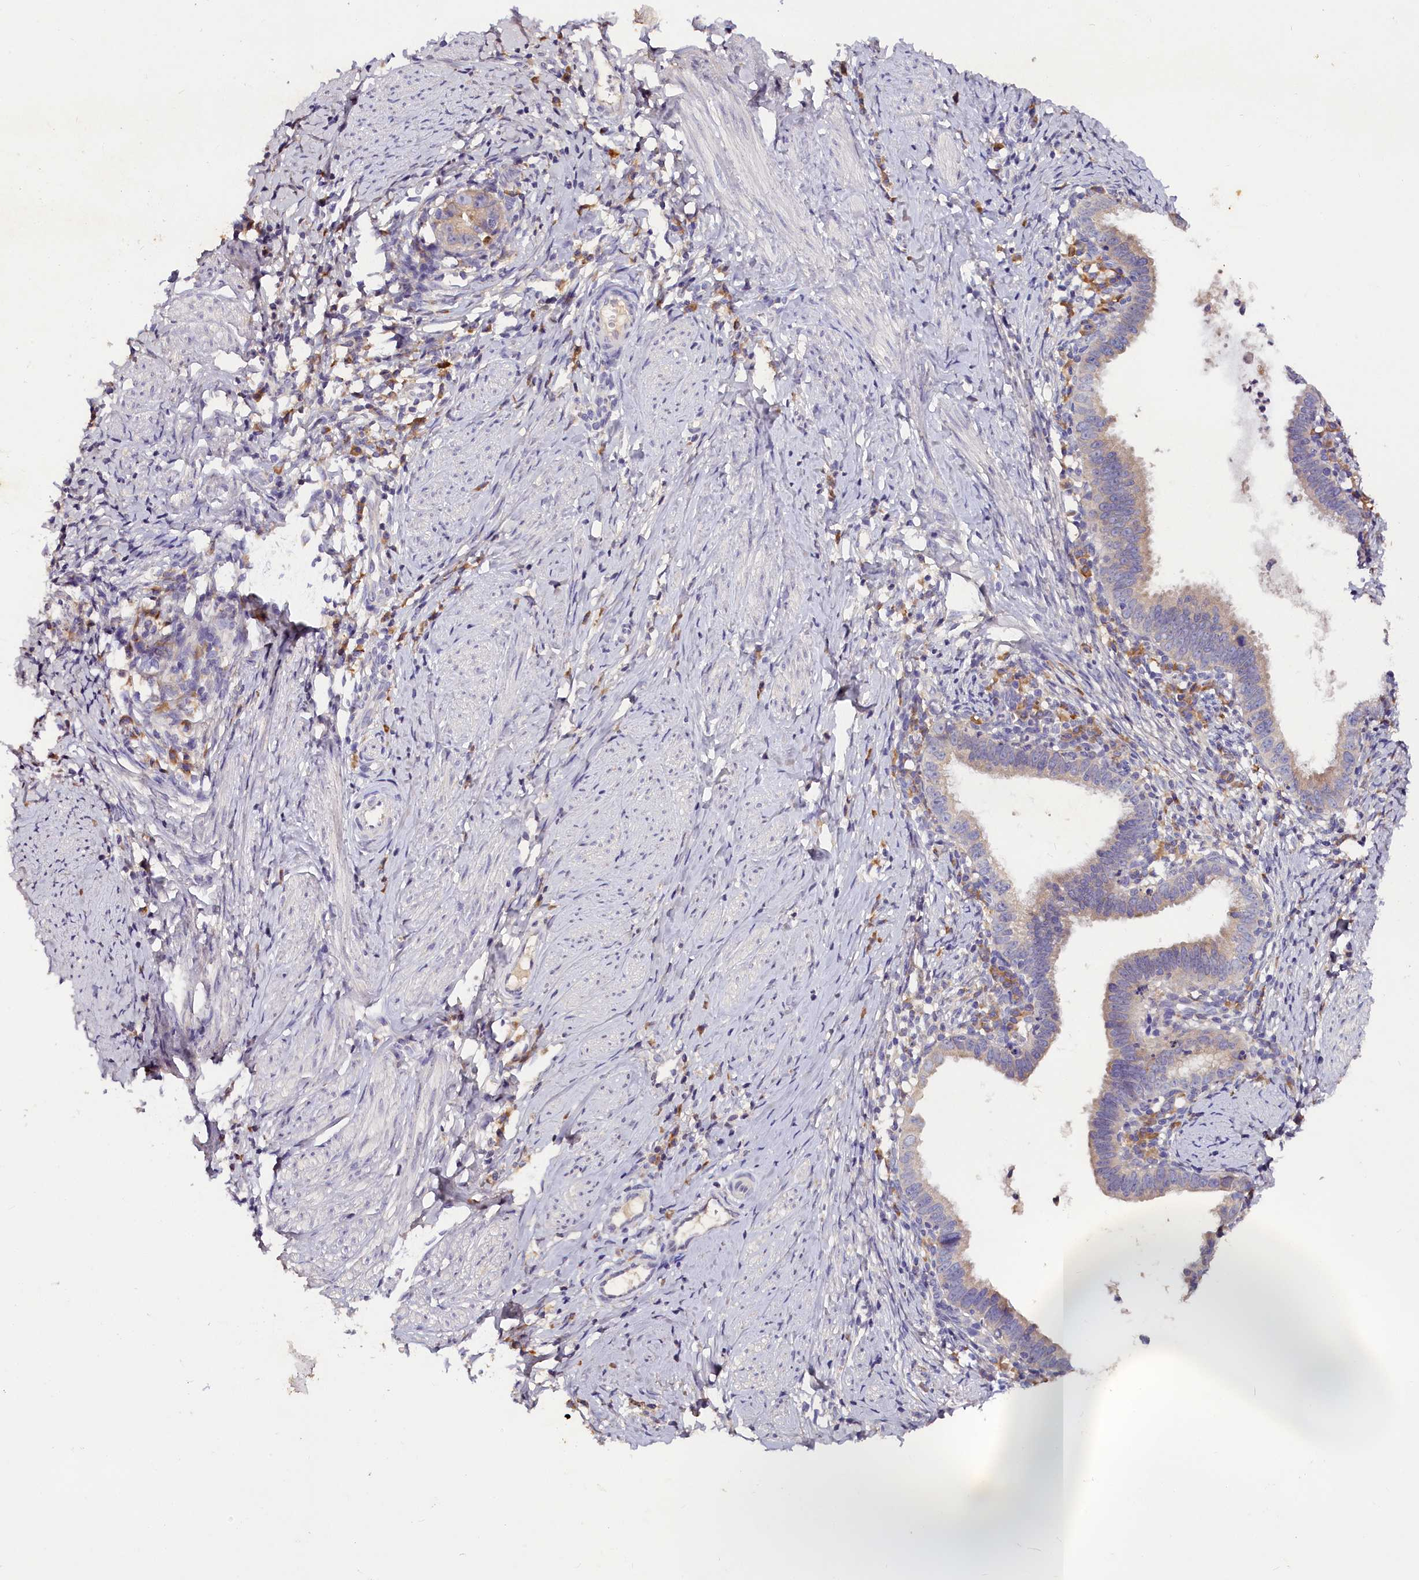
{"staining": {"intensity": "weak", "quantity": "<25%", "location": "cytoplasmic/membranous"}, "tissue": "cervical cancer", "cell_type": "Tumor cells", "image_type": "cancer", "snomed": [{"axis": "morphology", "description": "Adenocarcinoma, NOS"}, {"axis": "topography", "description": "Cervix"}], "caption": "Tumor cells show no significant staining in cervical cancer.", "gene": "ST7L", "patient": {"sex": "female", "age": 36}}